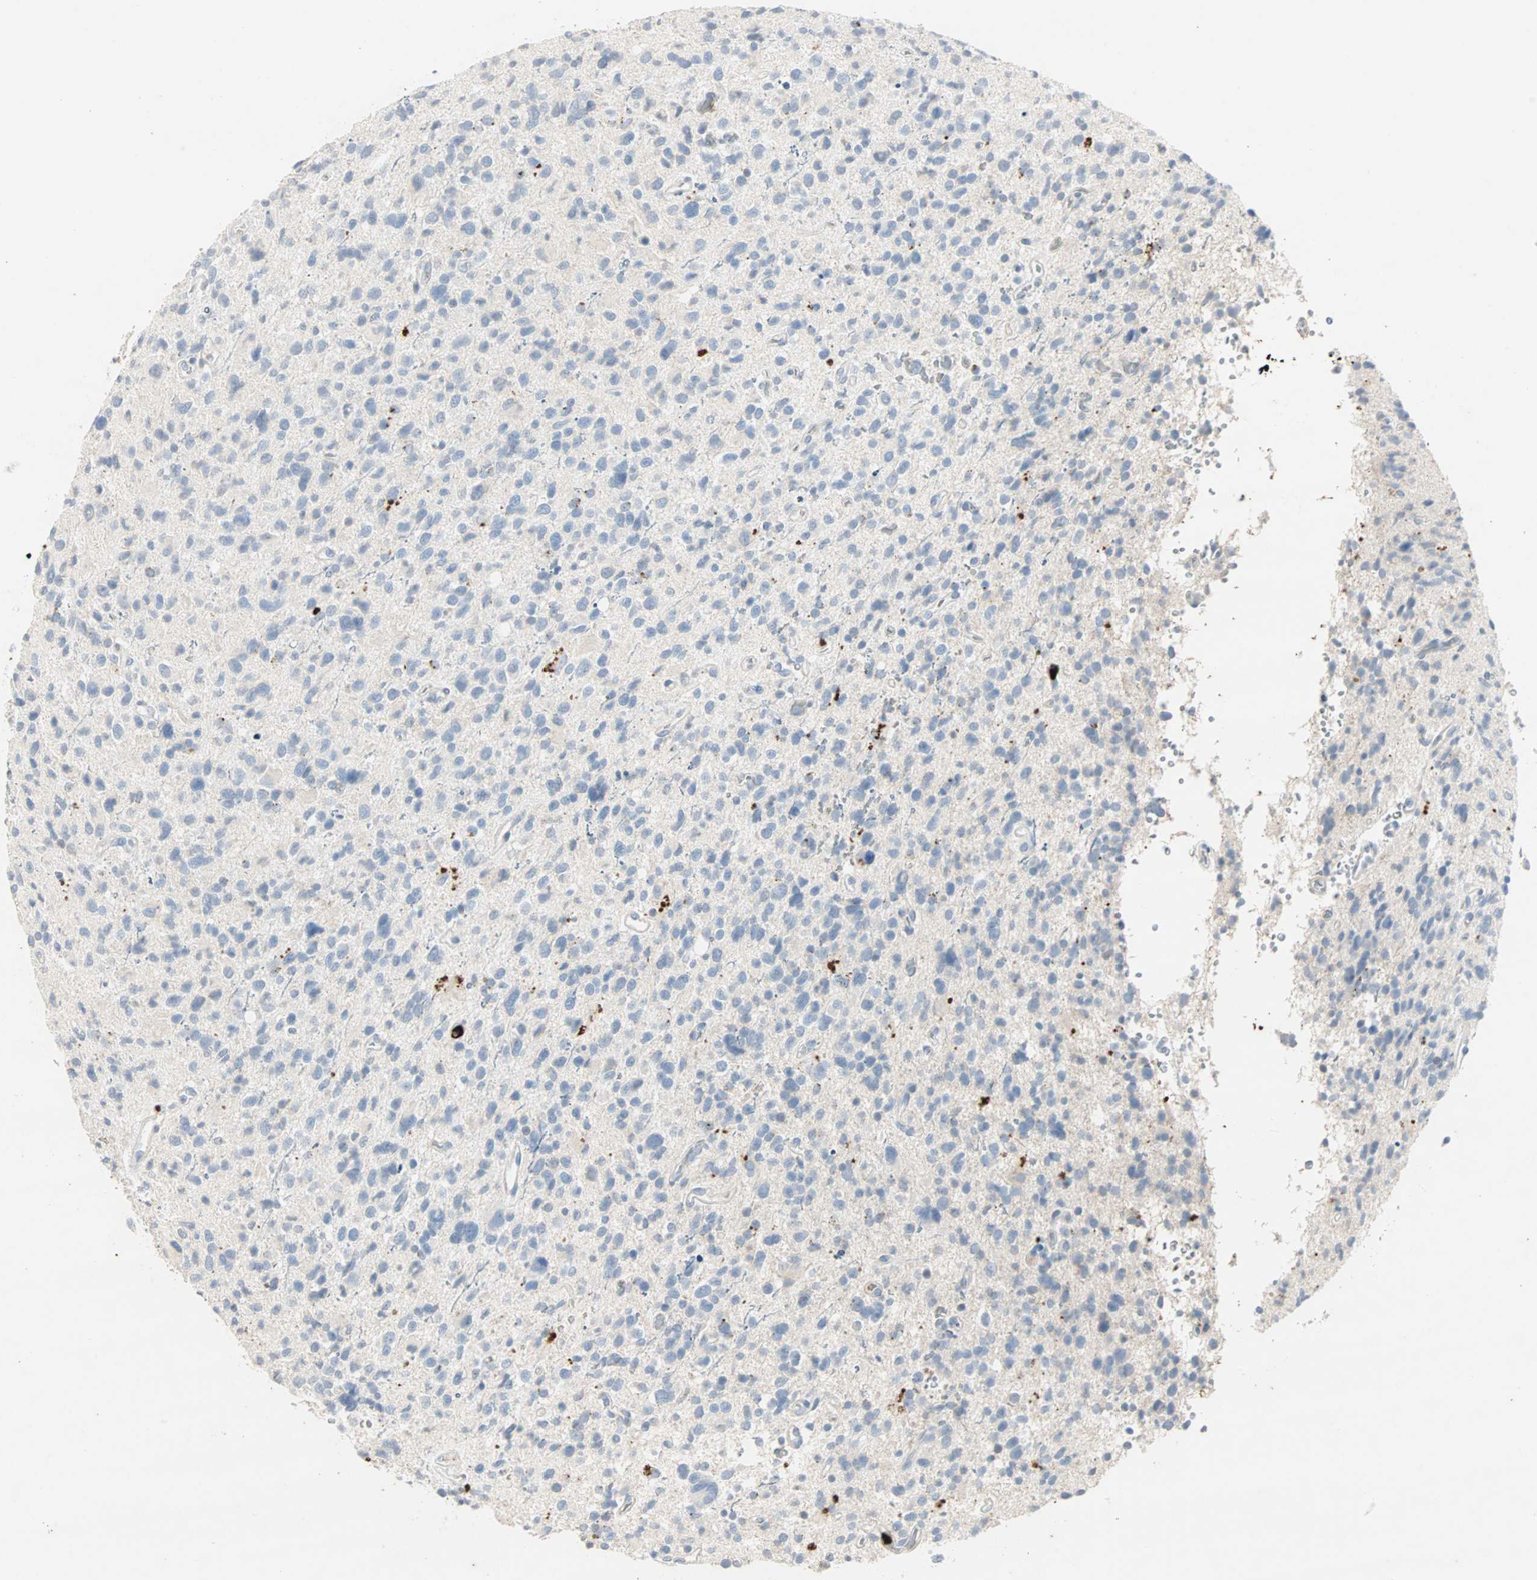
{"staining": {"intensity": "negative", "quantity": "none", "location": "none"}, "tissue": "glioma", "cell_type": "Tumor cells", "image_type": "cancer", "snomed": [{"axis": "morphology", "description": "Glioma, malignant, High grade"}, {"axis": "topography", "description": "Brain"}], "caption": "This is an IHC image of malignant high-grade glioma. There is no positivity in tumor cells.", "gene": "CEACAM6", "patient": {"sex": "male", "age": 48}}